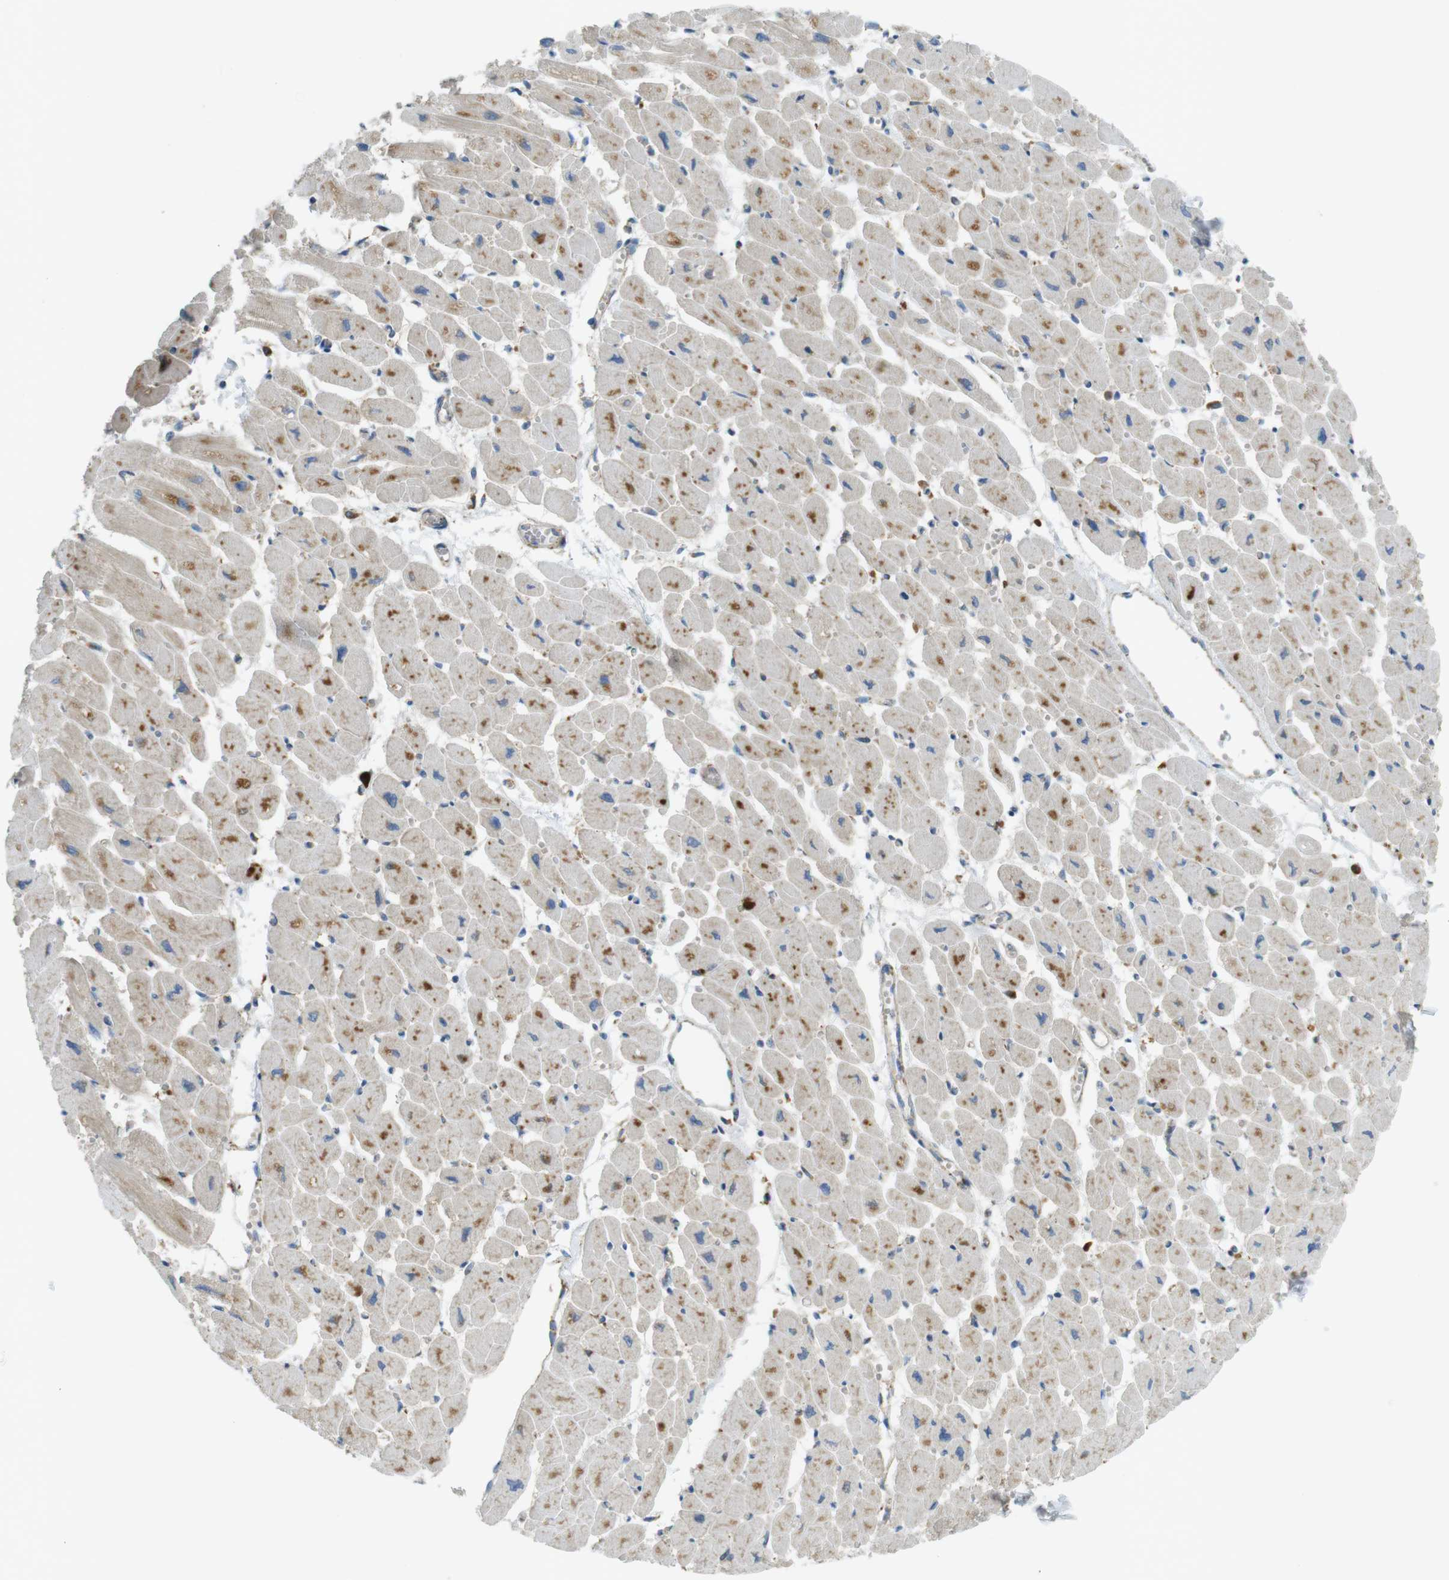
{"staining": {"intensity": "moderate", "quantity": ">75%", "location": "cytoplasmic/membranous"}, "tissue": "heart muscle", "cell_type": "Cardiomyocytes", "image_type": "normal", "snomed": [{"axis": "morphology", "description": "Normal tissue, NOS"}, {"axis": "topography", "description": "Heart"}], "caption": "The photomicrograph reveals immunohistochemical staining of unremarkable heart muscle. There is moderate cytoplasmic/membranous positivity is present in approximately >75% of cardiomyocytes.", "gene": "LAMP1", "patient": {"sex": "female", "age": 54}}